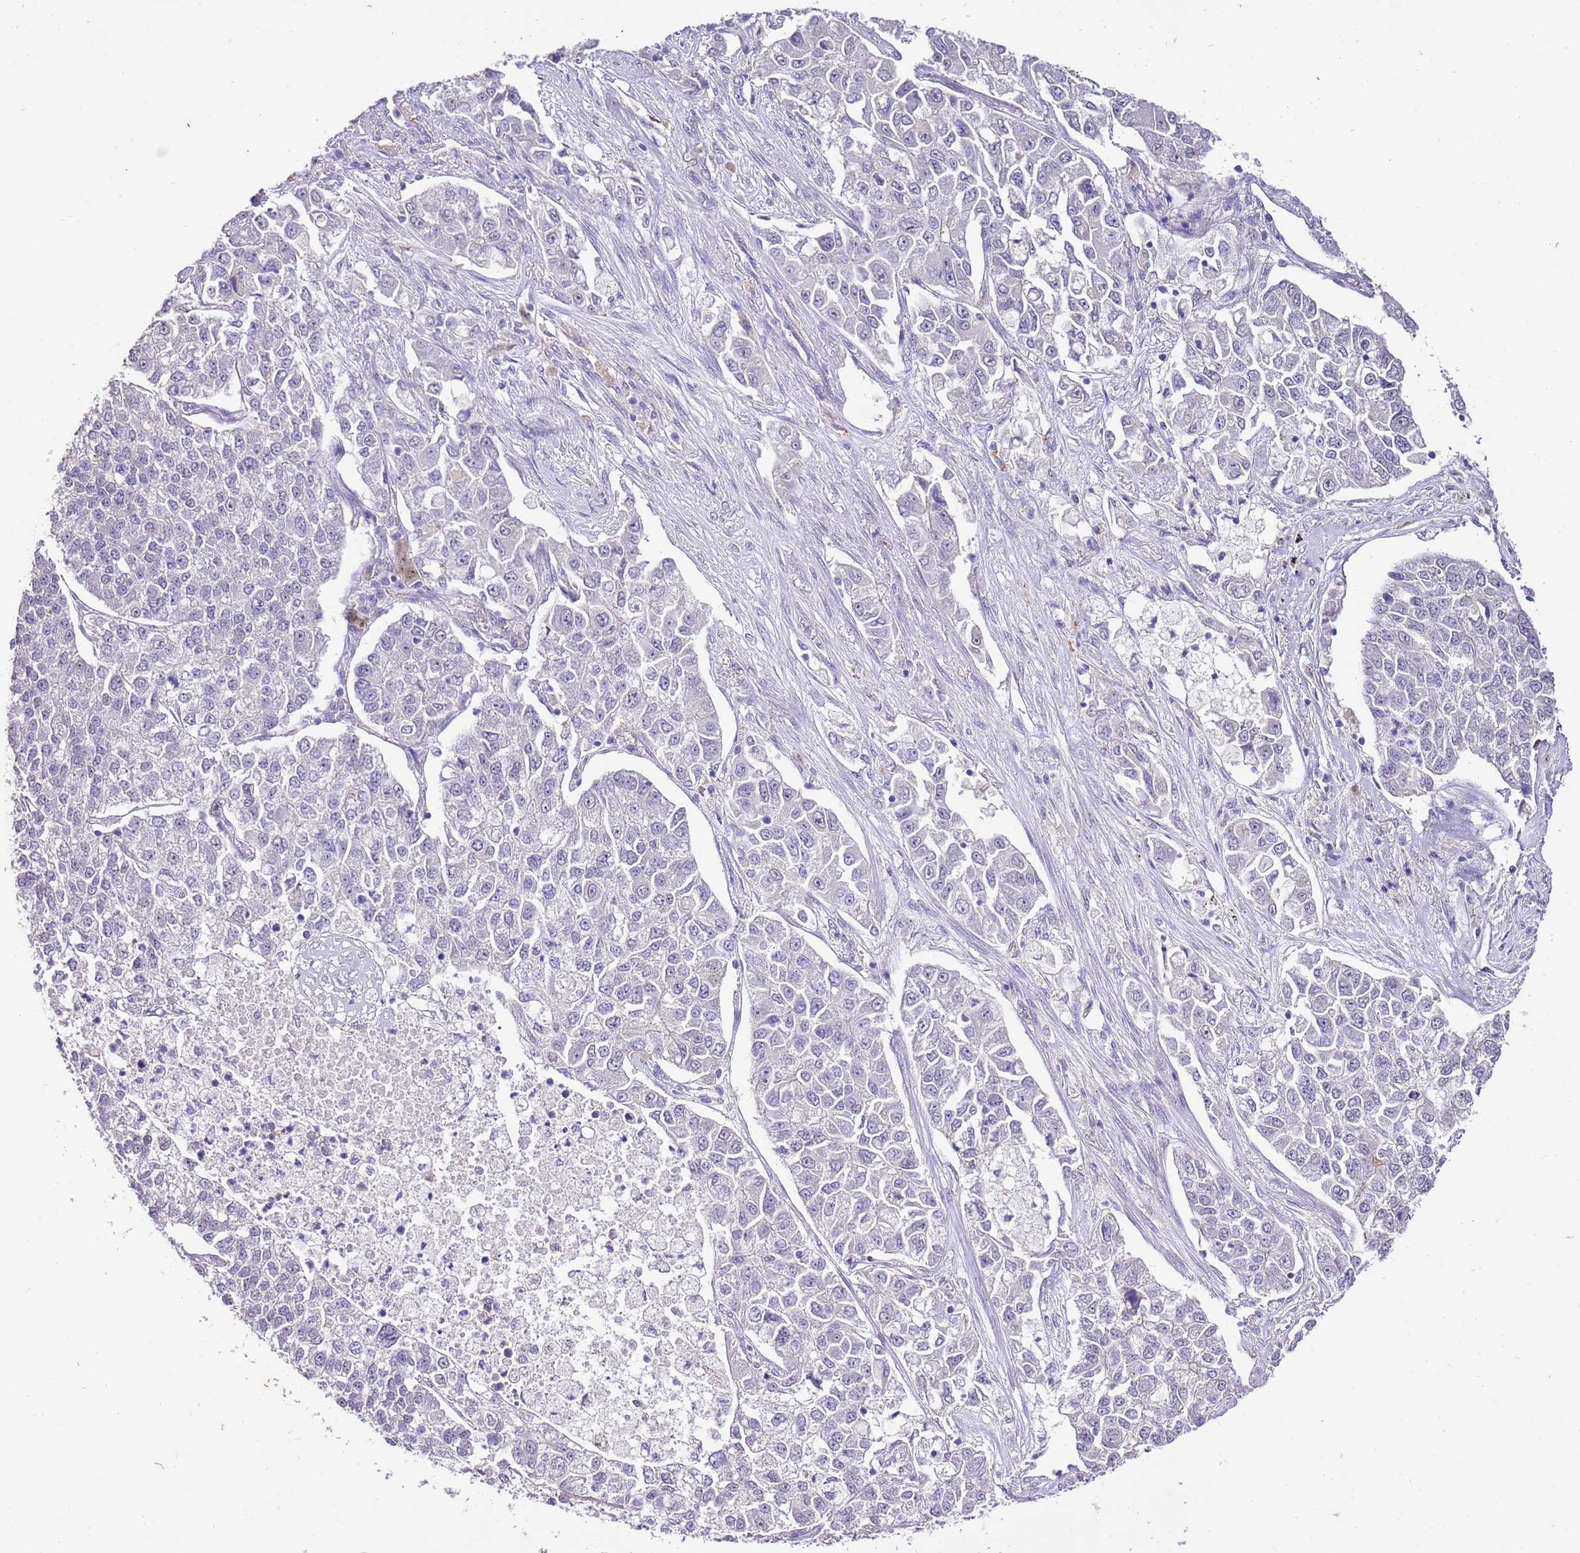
{"staining": {"intensity": "negative", "quantity": "none", "location": "none"}, "tissue": "lung cancer", "cell_type": "Tumor cells", "image_type": "cancer", "snomed": [{"axis": "morphology", "description": "Adenocarcinoma, NOS"}, {"axis": "topography", "description": "Lung"}], "caption": "Lung adenocarcinoma was stained to show a protein in brown. There is no significant expression in tumor cells.", "gene": "IZUMO4", "patient": {"sex": "male", "age": 49}}